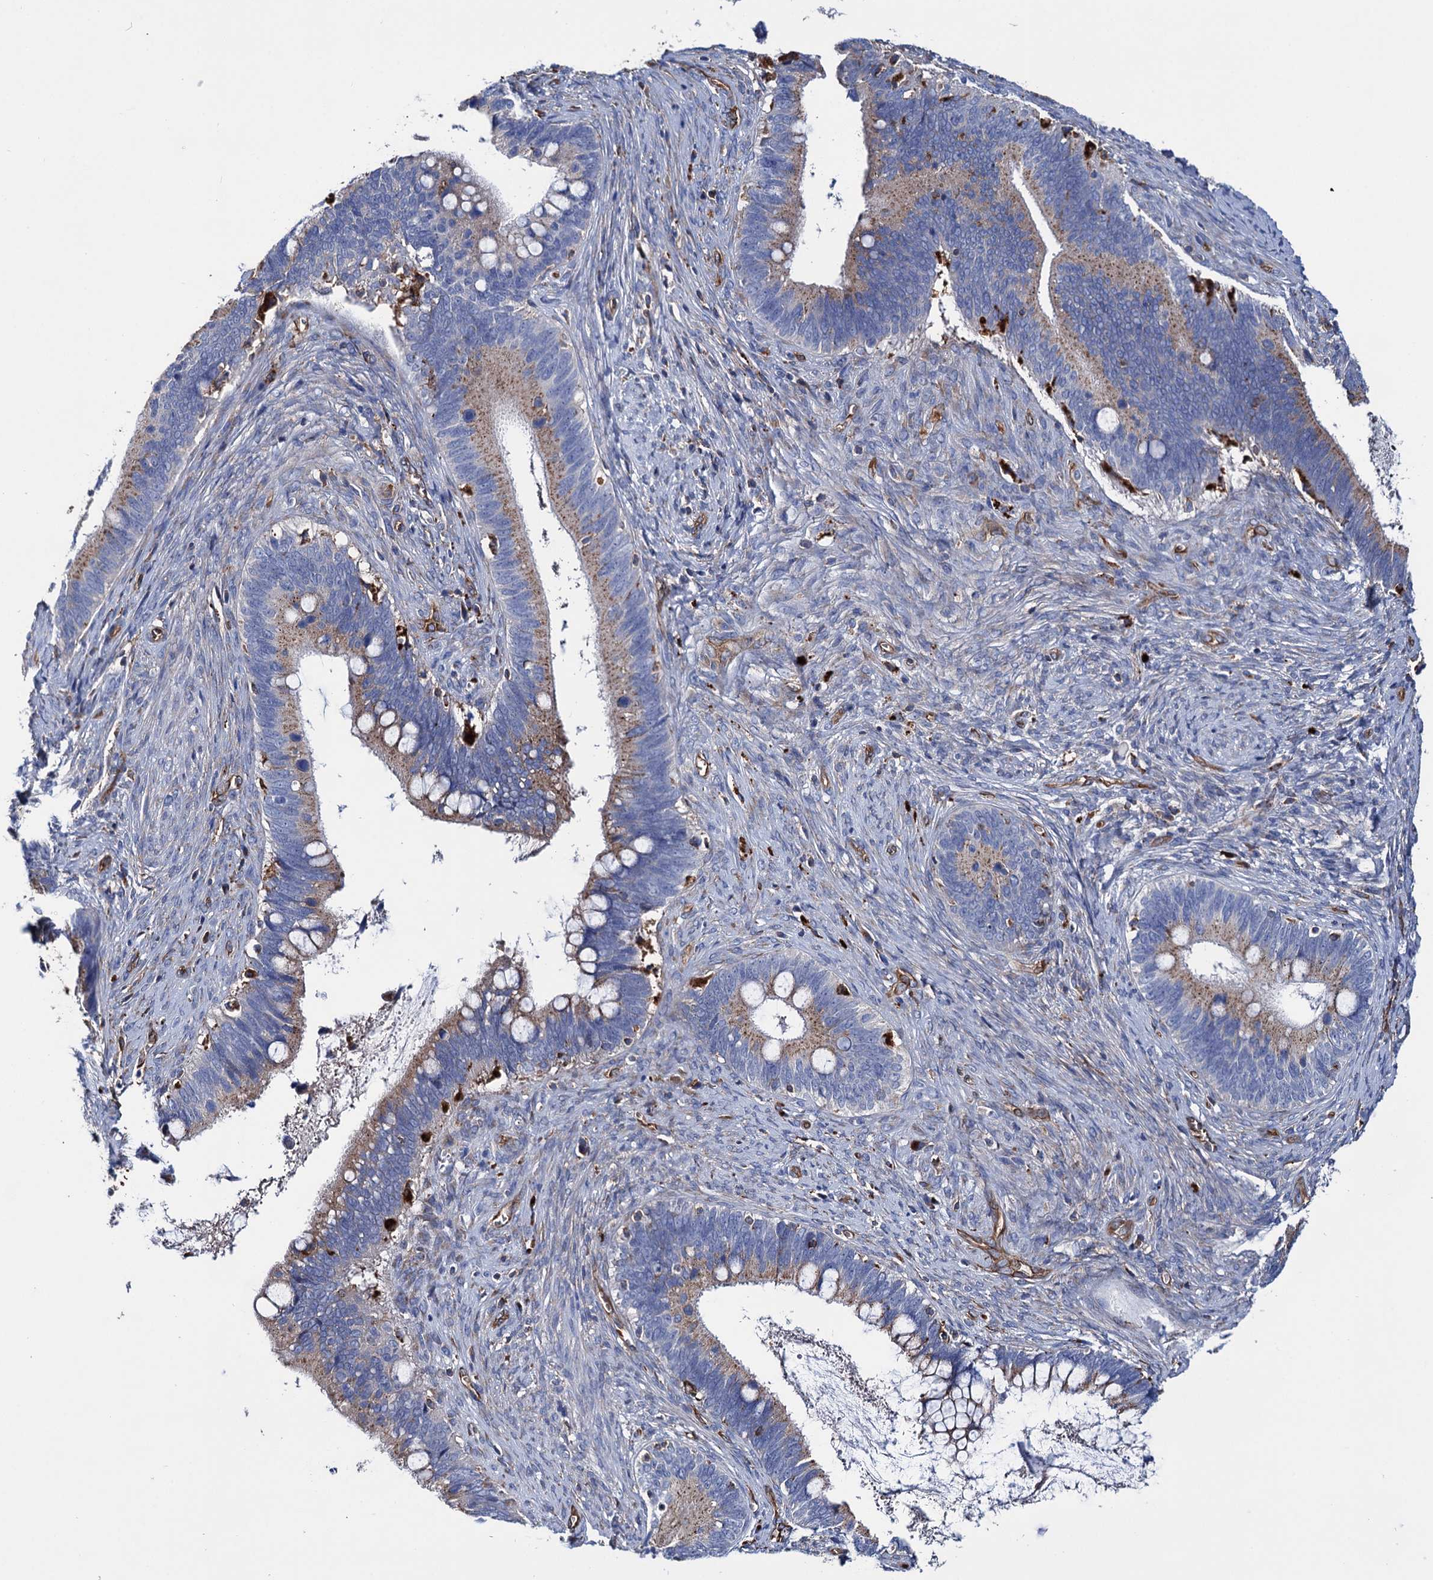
{"staining": {"intensity": "weak", "quantity": ">75%", "location": "cytoplasmic/membranous"}, "tissue": "cervical cancer", "cell_type": "Tumor cells", "image_type": "cancer", "snomed": [{"axis": "morphology", "description": "Adenocarcinoma, NOS"}, {"axis": "topography", "description": "Cervix"}], "caption": "Immunohistochemical staining of human cervical cancer shows low levels of weak cytoplasmic/membranous protein staining in approximately >75% of tumor cells.", "gene": "SCPEP1", "patient": {"sex": "female", "age": 42}}